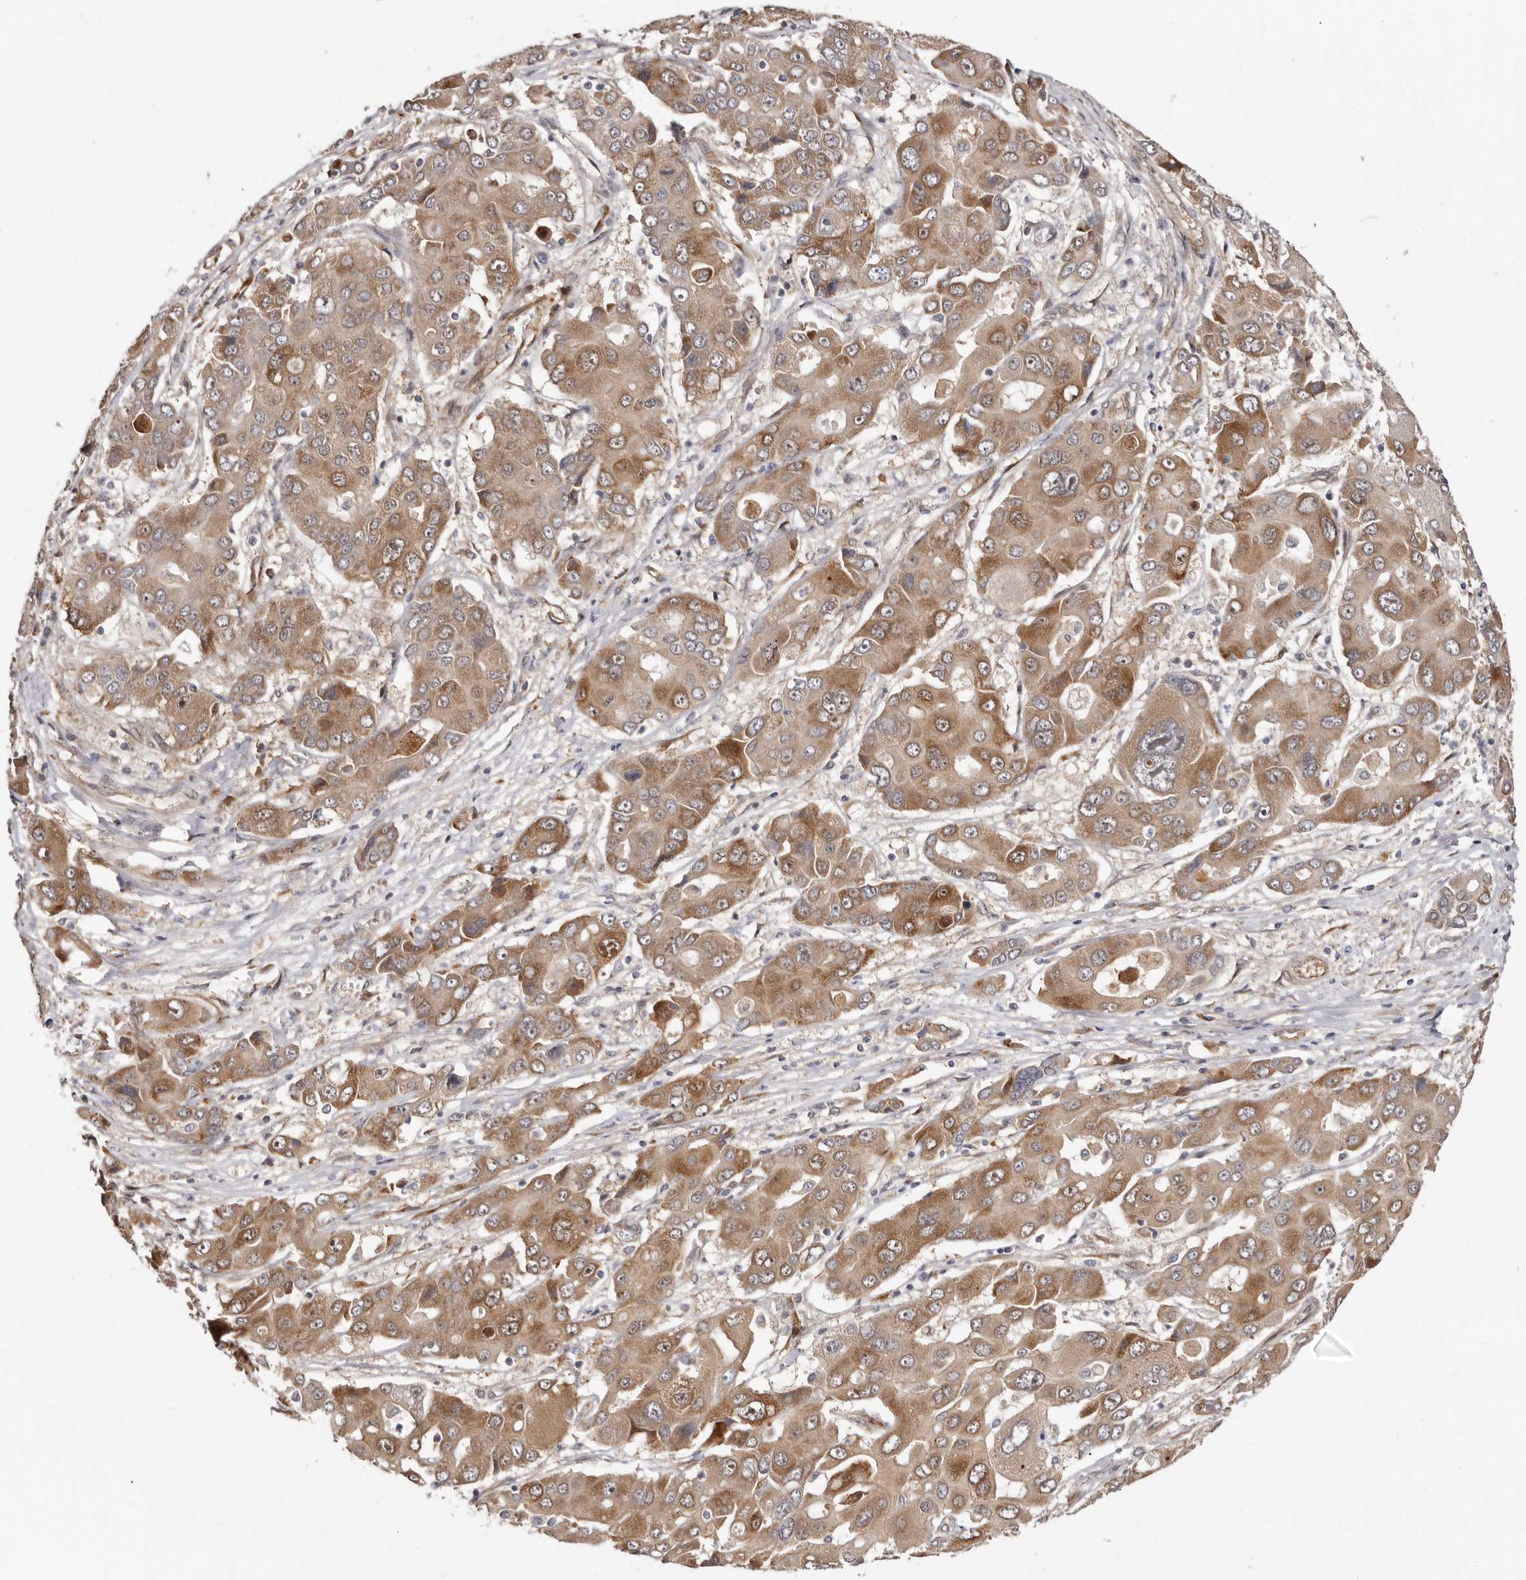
{"staining": {"intensity": "moderate", "quantity": ">75%", "location": "cytoplasmic/membranous"}, "tissue": "liver cancer", "cell_type": "Tumor cells", "image_type": "cancer", "snomed": [{"axis": "morphology", "description": "Cholangiocarcinoma"}, {"axis": "topography", "description": "Liver"}], "caption": "Protein positivity by IHC exhibits moderate cytoplasmic/membranous staining in about >75% of tumor cells in cholangiocarcinoma (liver).", "gene": "SBDS", "patient": {"sex": "male", "age": 67}}